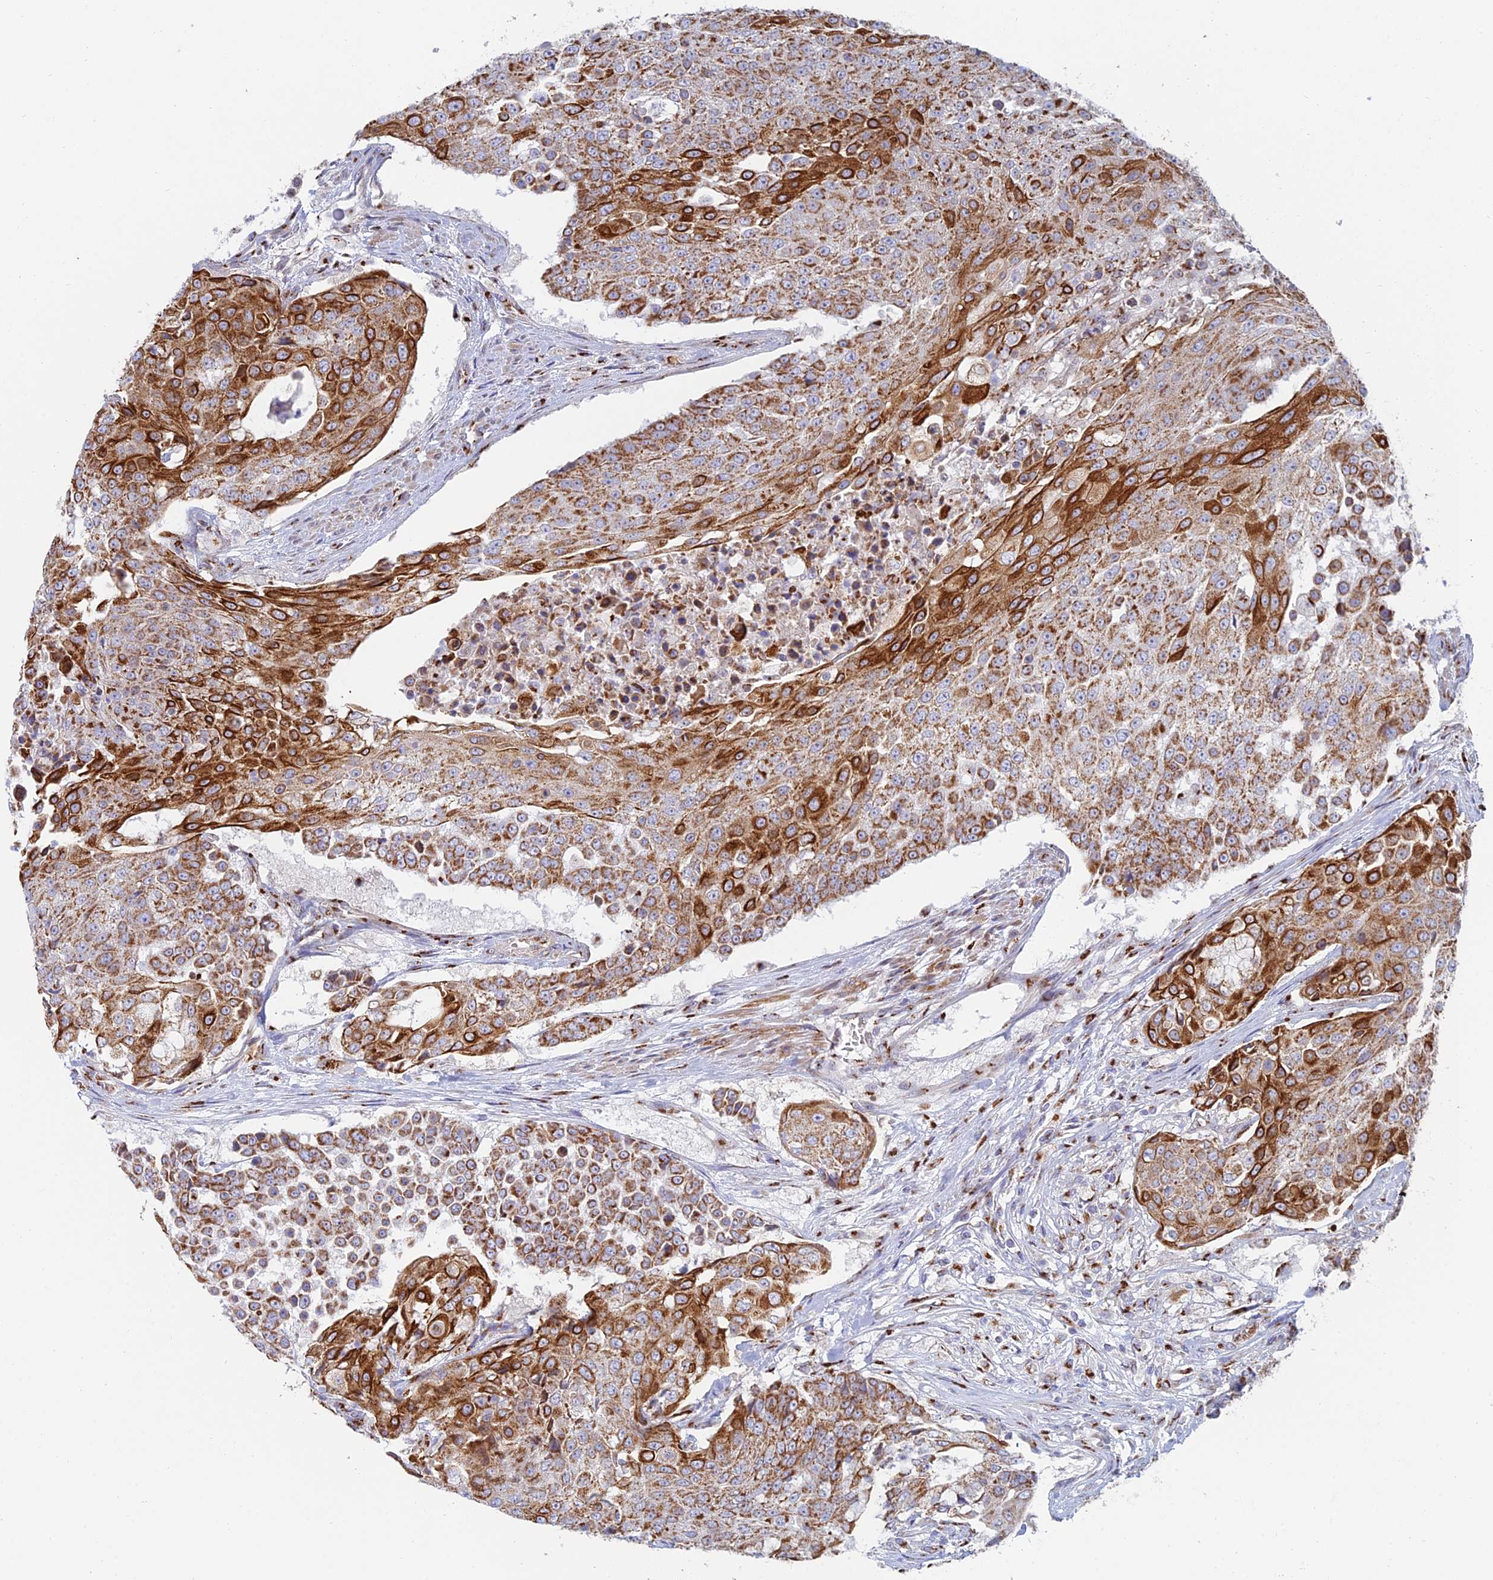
{"staining": {"intensity": "strong", "quantity": ">75%", "location": "cytoplasmic/membranous"}, "tissue": "urothelial cancer", "cell_type": "Tumor cells", "image_type": "cancer", "snomed": [{"axis": "morphology", "description": "Urothelial carcinoma, High grade"}, {"axis": "topography", "description": "Urinary bladder"}], "caption": "Protein staining reveals strong cytoplasmic/membranous expression in about >75% of tumor cells in urothelial cancer. (brown staining indicates protein expression, while blue staining denotes nuclei).", "gene": "HS2ST1", "patient": {"sex": "female", "age": 63}}